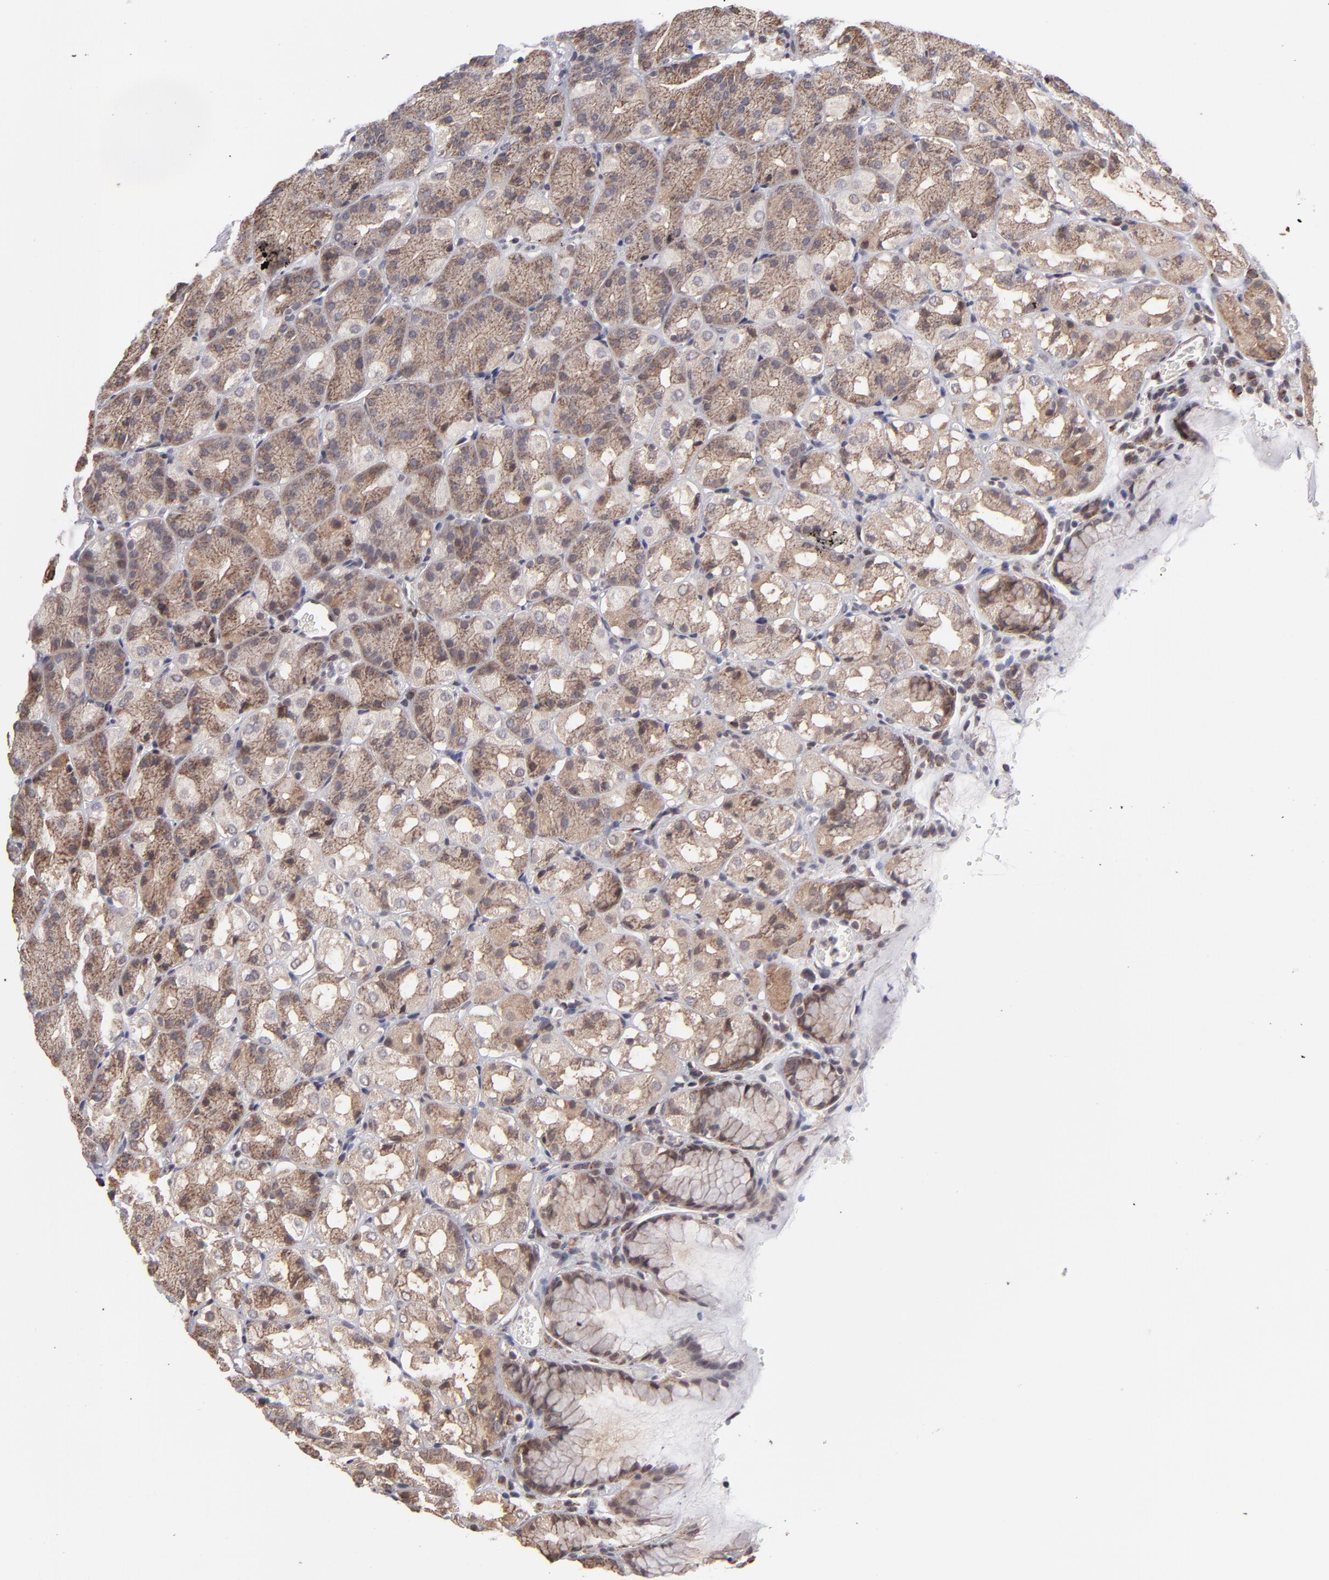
{"staining": {"intensity": "moderate", "quantity": ">75%", "location": "cytoplasmic/membranous,nuclear"}, "tissue": "stomach", "cell_type": "Glandular cells", "image_type": "normal", "snomed": [{"axis": "morphology", "description": "Normal tissue, NOS"}, {"axis": "topography", "description": "Stomach, upper"}], "caption": "Protein expression analysis of normal stomach exhibits moderate cytoplasmic/membranous,nuclear staining in about >75% of glandular cells. Ihc stains the protein in brown and the nuclei are stained blue.", "gene": "SLC15A1", "patient": {"sex": "female", "age": 81}}